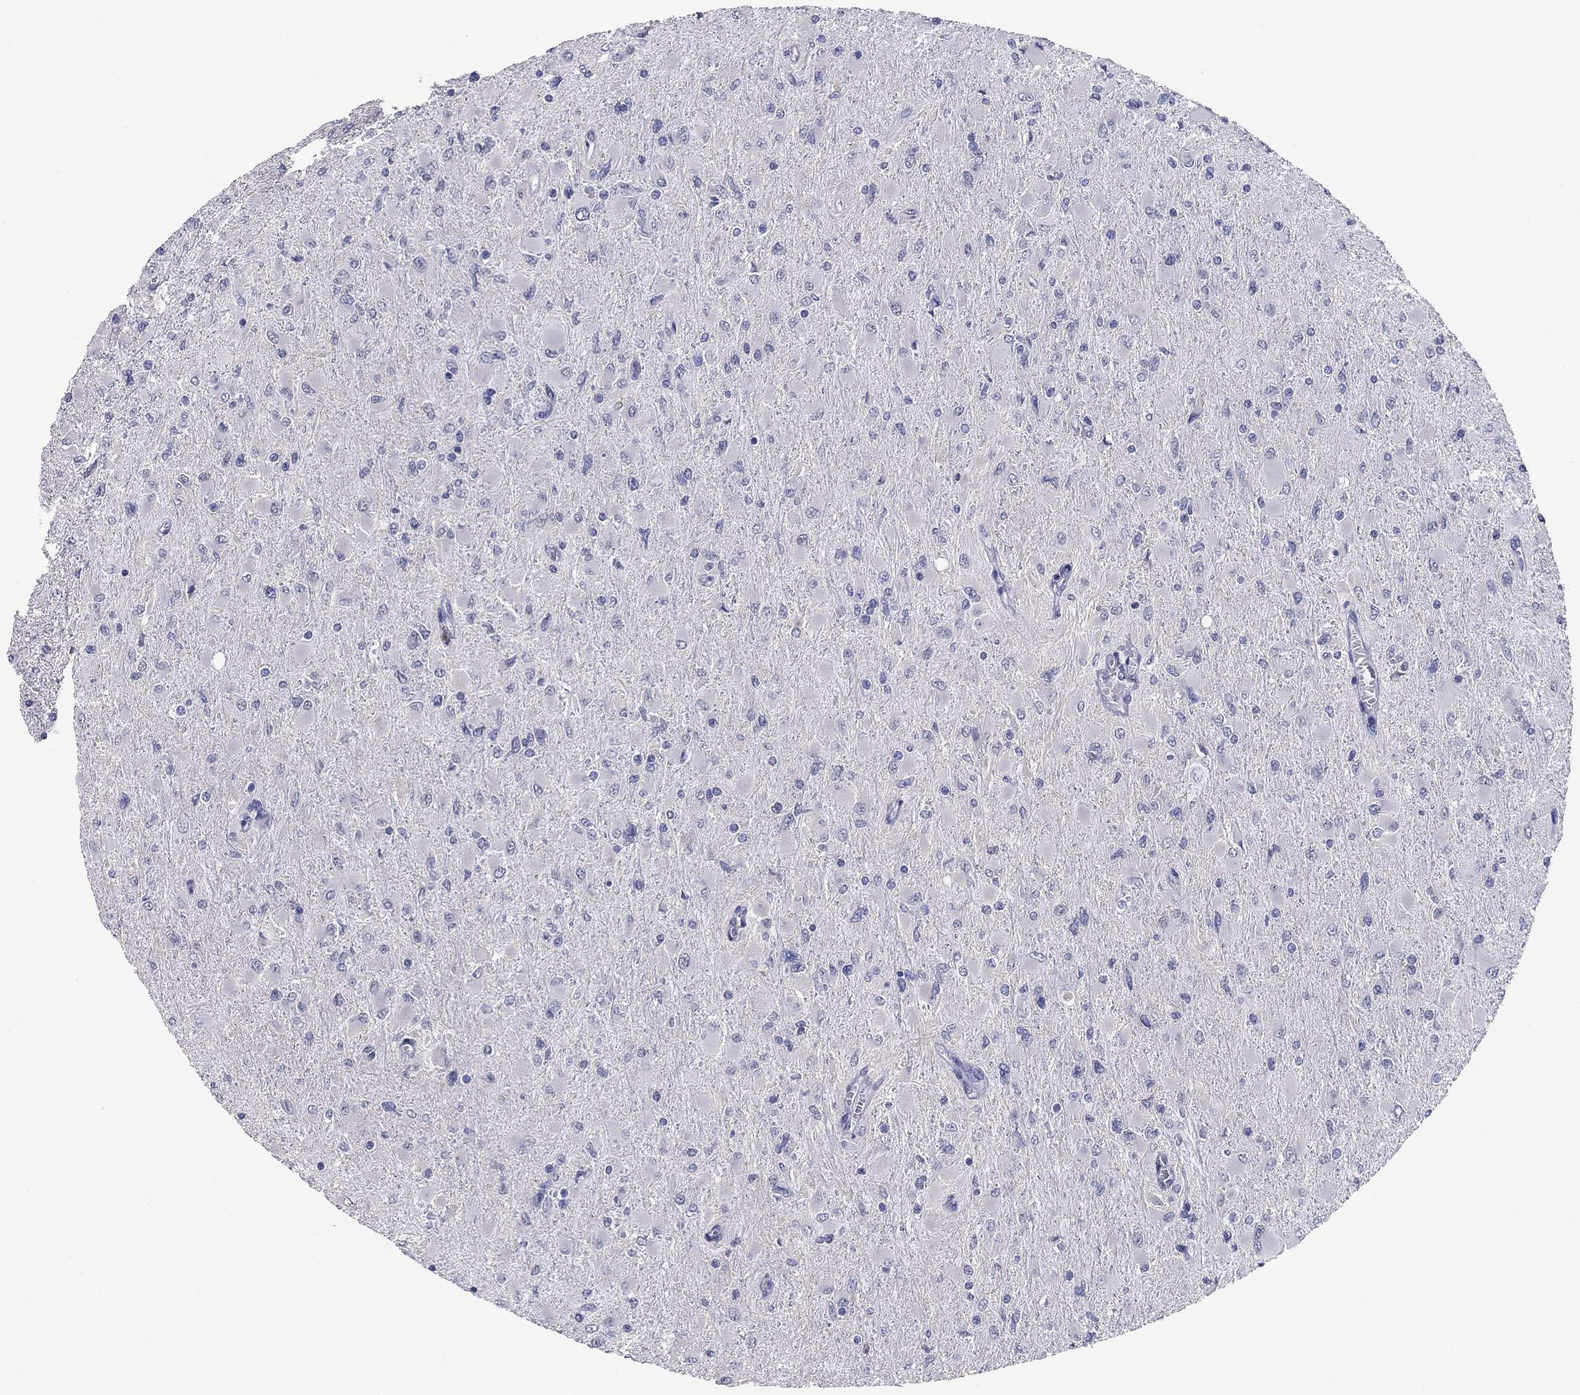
{"staining": {"intensity": "negative", "quantity": "none", "location": "none"}, "tissue": "glioma", "cell_type": "Tumor cells", "image_type": "cancer", "snomed": [{"axis": "morphology", "description": "Glioma, malignant, High grade"}, {"axis": "topography", "description": "Cerebral cortex"}], "caption": "DAB immunohistochemical staining of human malignant high-grade glioma demonstrates no significant expression in tumor cells. (DAB IHC with hematoxylin counter stain).", "gene": "HAO1", "patient": {"sex": "female", "age": 36}}